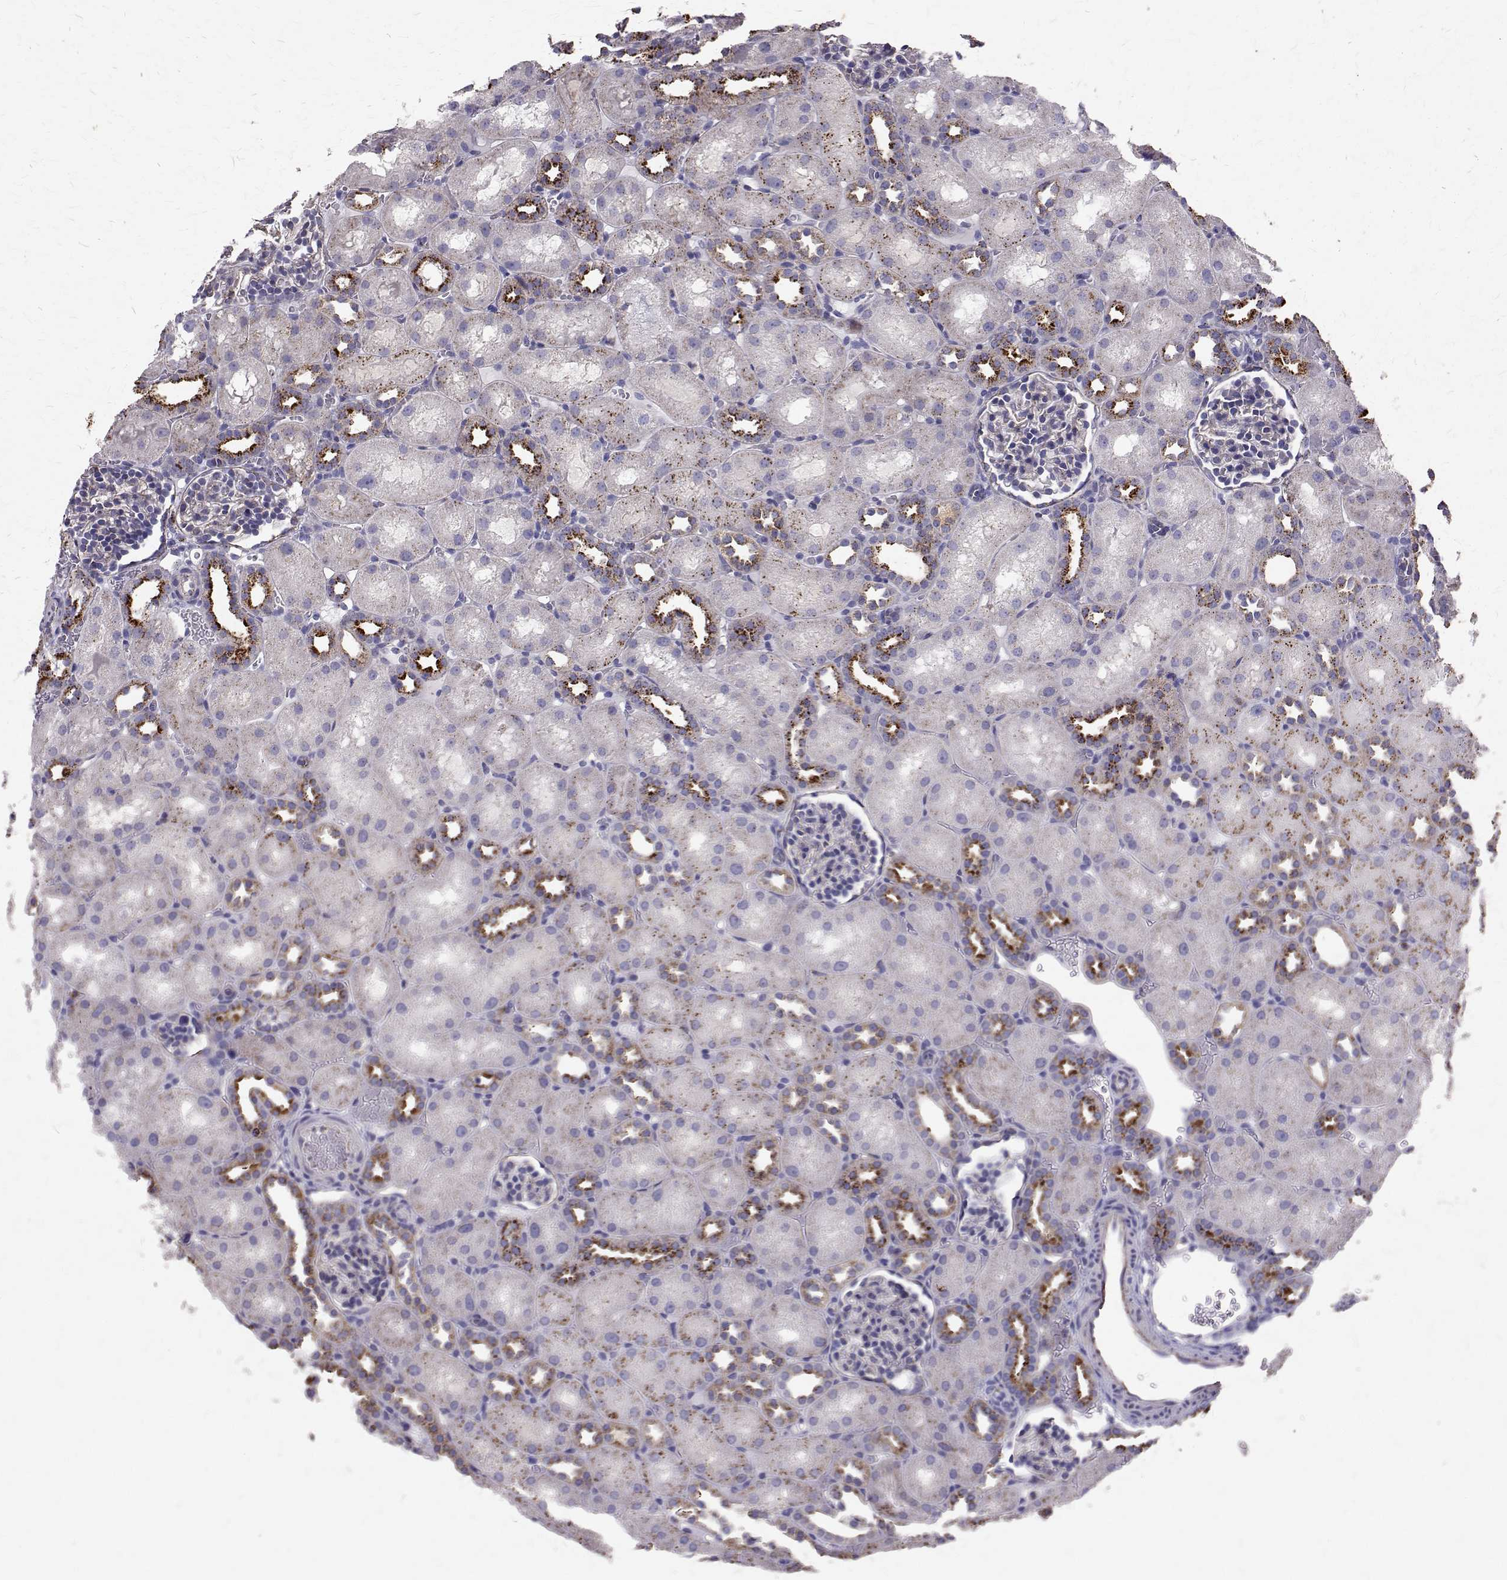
{"staining": {"intensity": "strong", "quantity": "<25%", "location": "cytoplasmic/membranous"}, "tissue": "kidney", "cell_type": "Cells in glomeruli", "image_type": "normal", "snomed": [{"axis": "morphology", "description": "Normal tissue, NOS"}, {"axis": "topography", "description": "Kidney"}], "caption": "A brown stain highlights strong cytoplasmic/membranous expression of a protein in cells in glomeruli of benign kidney. (DAB (3,3'-diaminobenzidine) IHC, brown staining for protein, blue staining for nuclei).", "gene": "TPP1", "patient": {"sex": "male", "age": 1}}